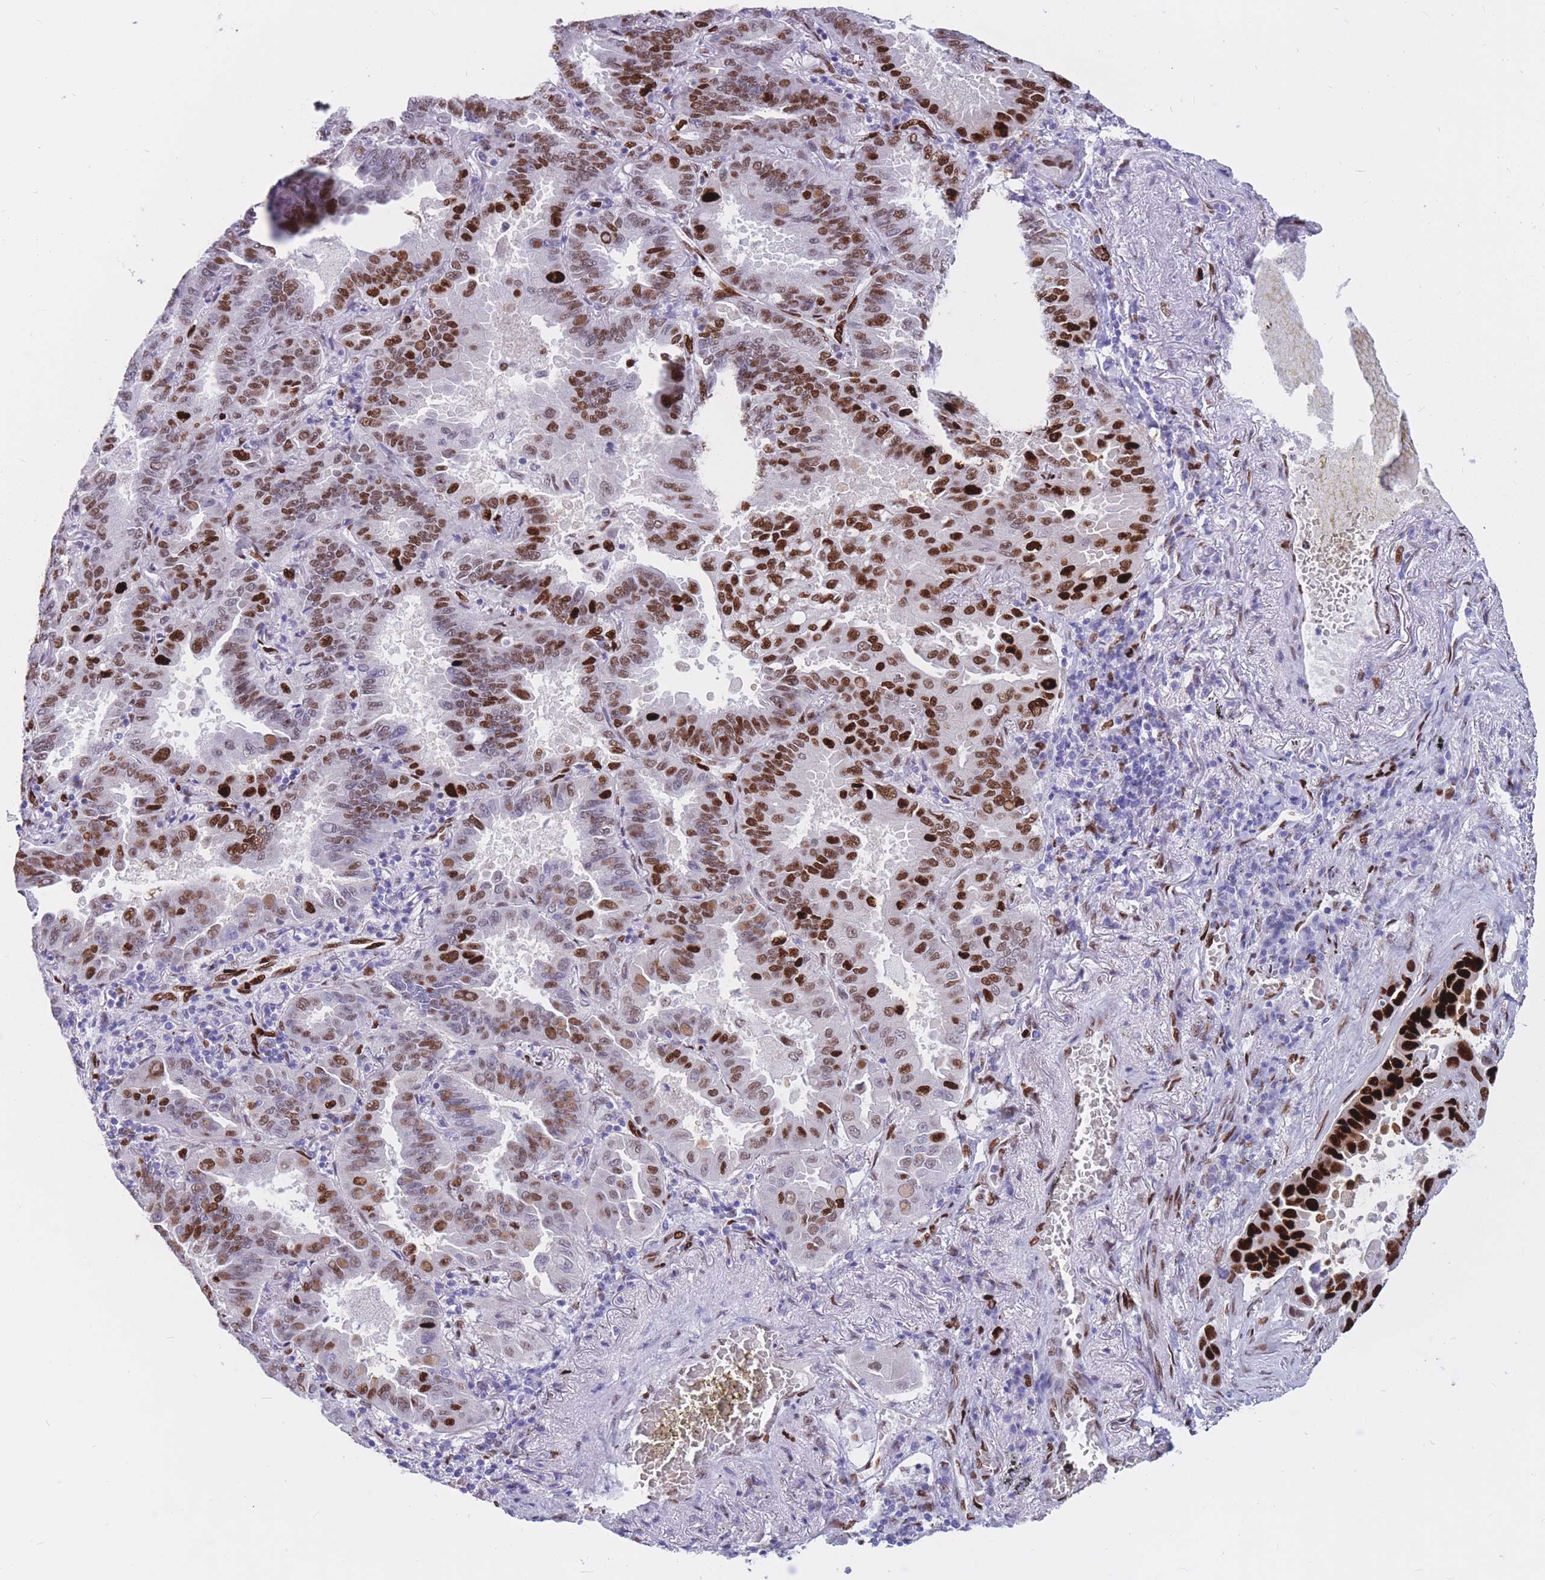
{"staining": {"intensity": "strong", "quantity": ">75%", "location": "nuclear"}, "tissue": "lung cancer", "cell_type": "Tumor cells", "image_type": "cancer", "snomed": [{"axis": "morphology", "description": "Adenocarcinoma, NOS"}, {"axis": "topography", "description": "Lung"}], "caption": "Human lung adenocarcinoma stained for a protein (brown) shows strong nuclear positive expression in approximately >75% of tumor cells.", "gene": "NASP", "patient": {"sex": "male", "age": 64}}